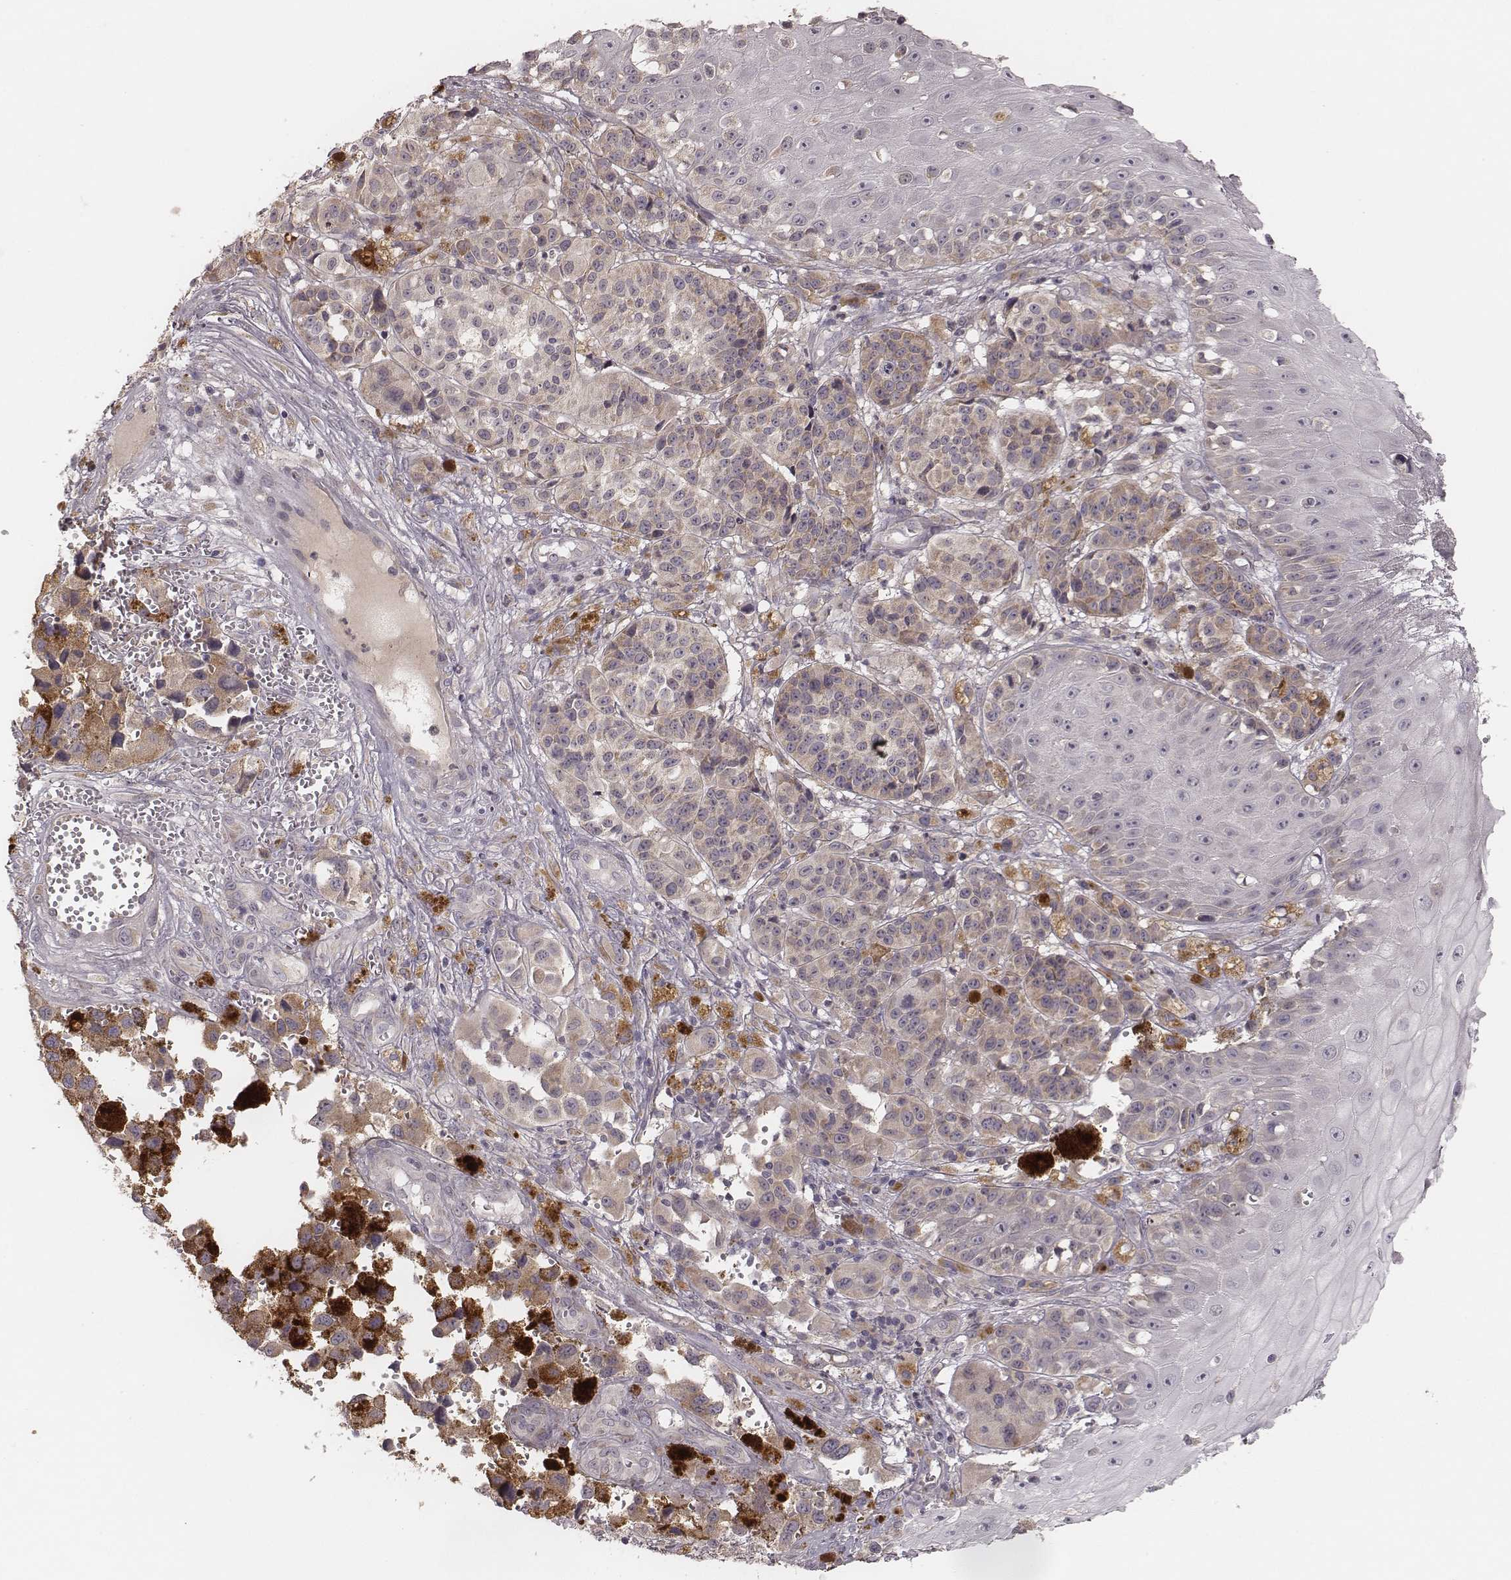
{"staining": {"intensity": "weak", "quantity": ">75%", "location": "cytoplasmic/membranous"}, "tissue": "melanoma", "cell_type": "Tumor cells", "image_type": "cancer", "snomed": [{"axis": "morphology", "description": "Malignant melanoma, NOS"}, {"axis": "topography", "description": "Skin"}], "caption": "The histopathology image displays staining of melanoma, revealing weak cytoplasmic/membranous protein positivity (brown color) within tumor cells.", "gene": "P2RX5", "patient": {"sex": "female", "age": 58}}